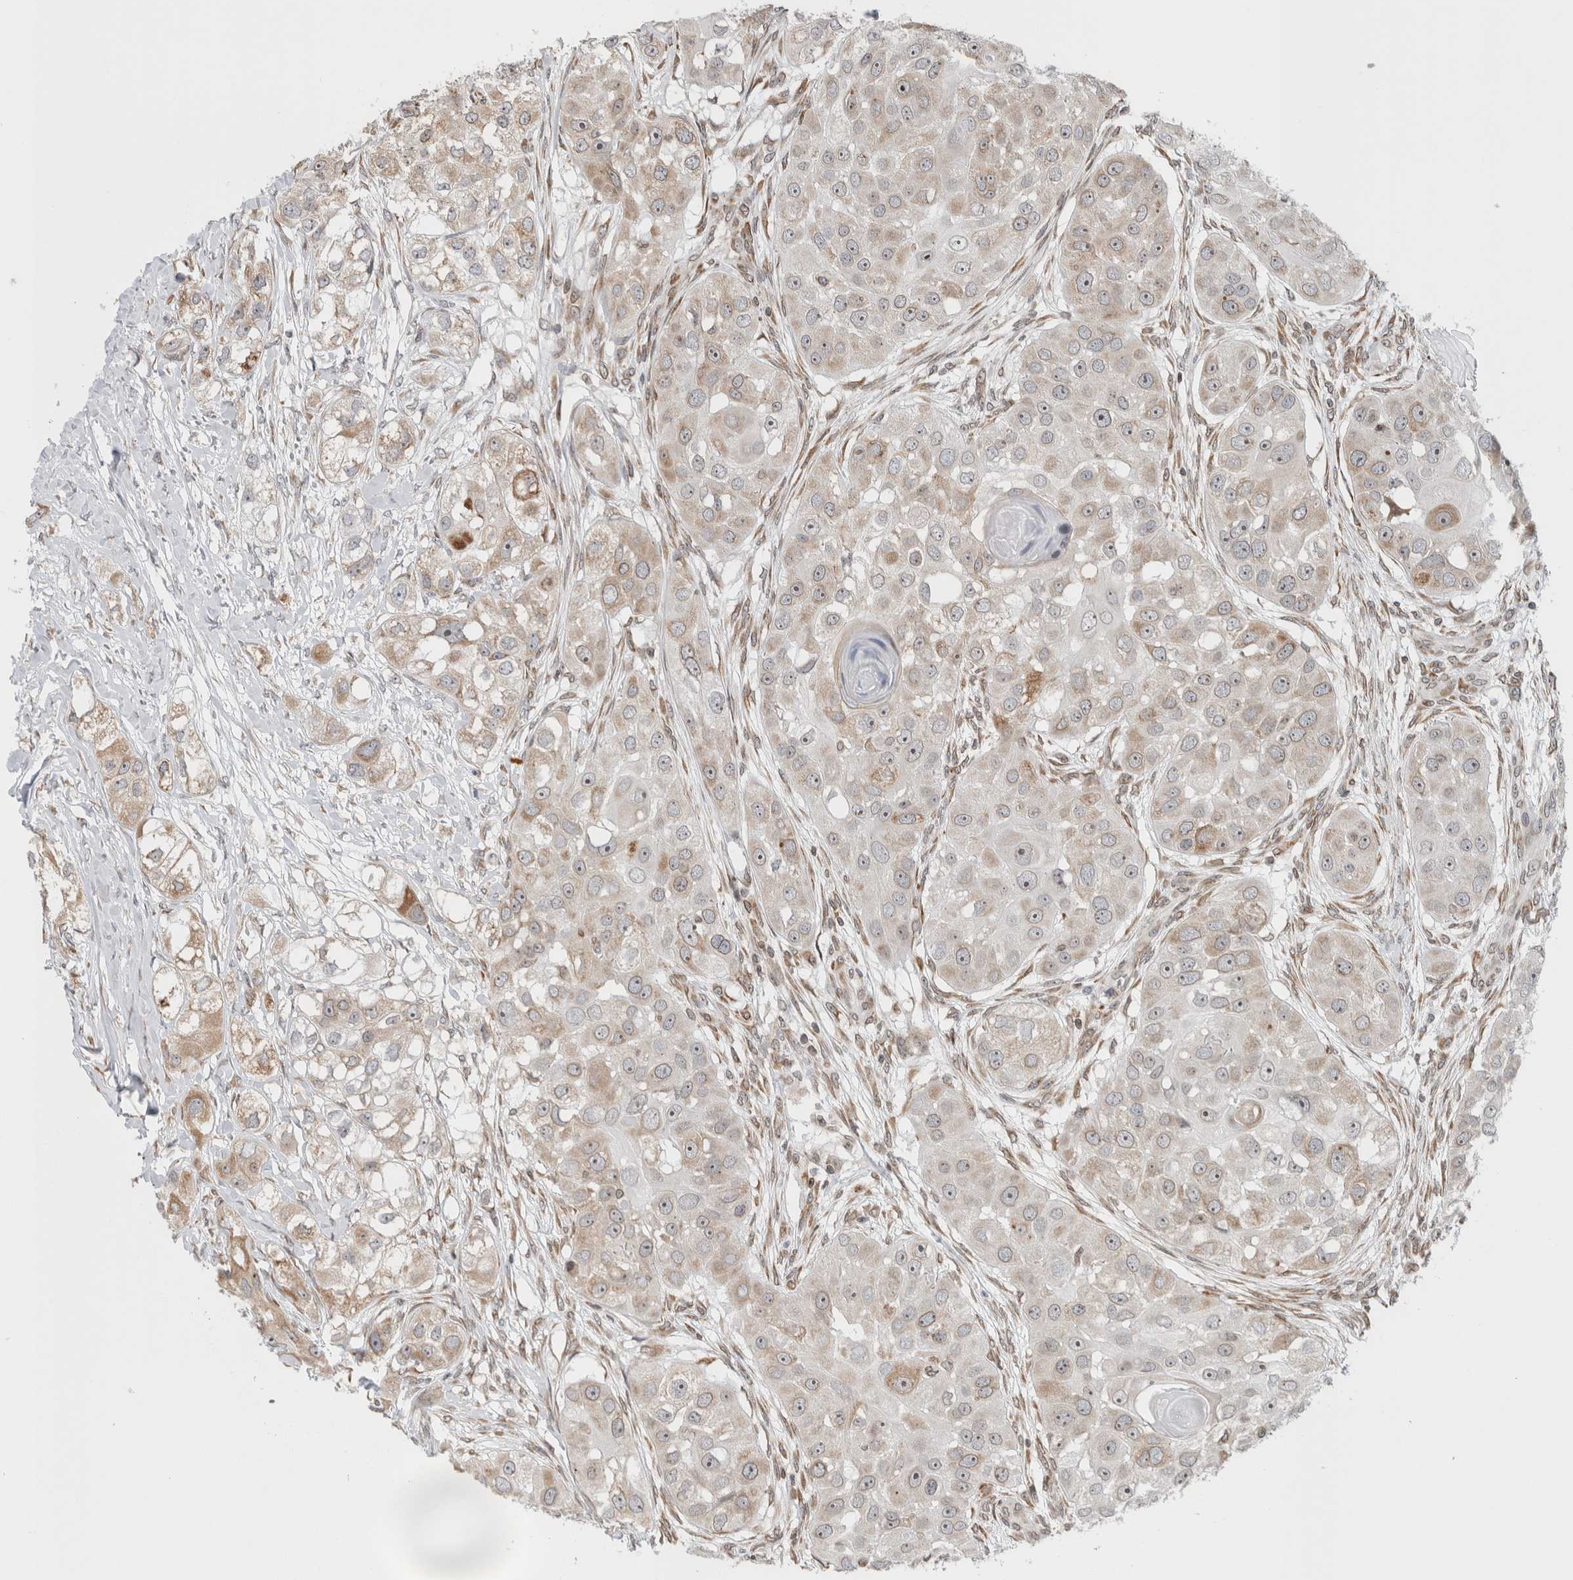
{"staining": {"intensity": "moderate", "quantity": "25%-75%", "location": "cytoplasmic/membranous,nuclear"}, "tissue": "head and neck cancer", "cell_type": "Tumor cells", "image_type": "cancer", "snomed": [{"axis": "morphology", "description": "Normal tissue, NOS"}, {"axis": "morphology", "description": "Squamous cell carcinoma, NOS"}, {"axis": "topography", "description": "Skeletal muscle"}, {"axis": "topography", "description": "Head-Neck"}], "caption": "Protein expression analysis of head and neck squamous cell carcinoma shows moderate cytoplasmic/membranous and nuclear positivity in about 25%-75% of tumor cells.", "gene": "RBMX2", "patient": {"sex": "male", "age": 51}}